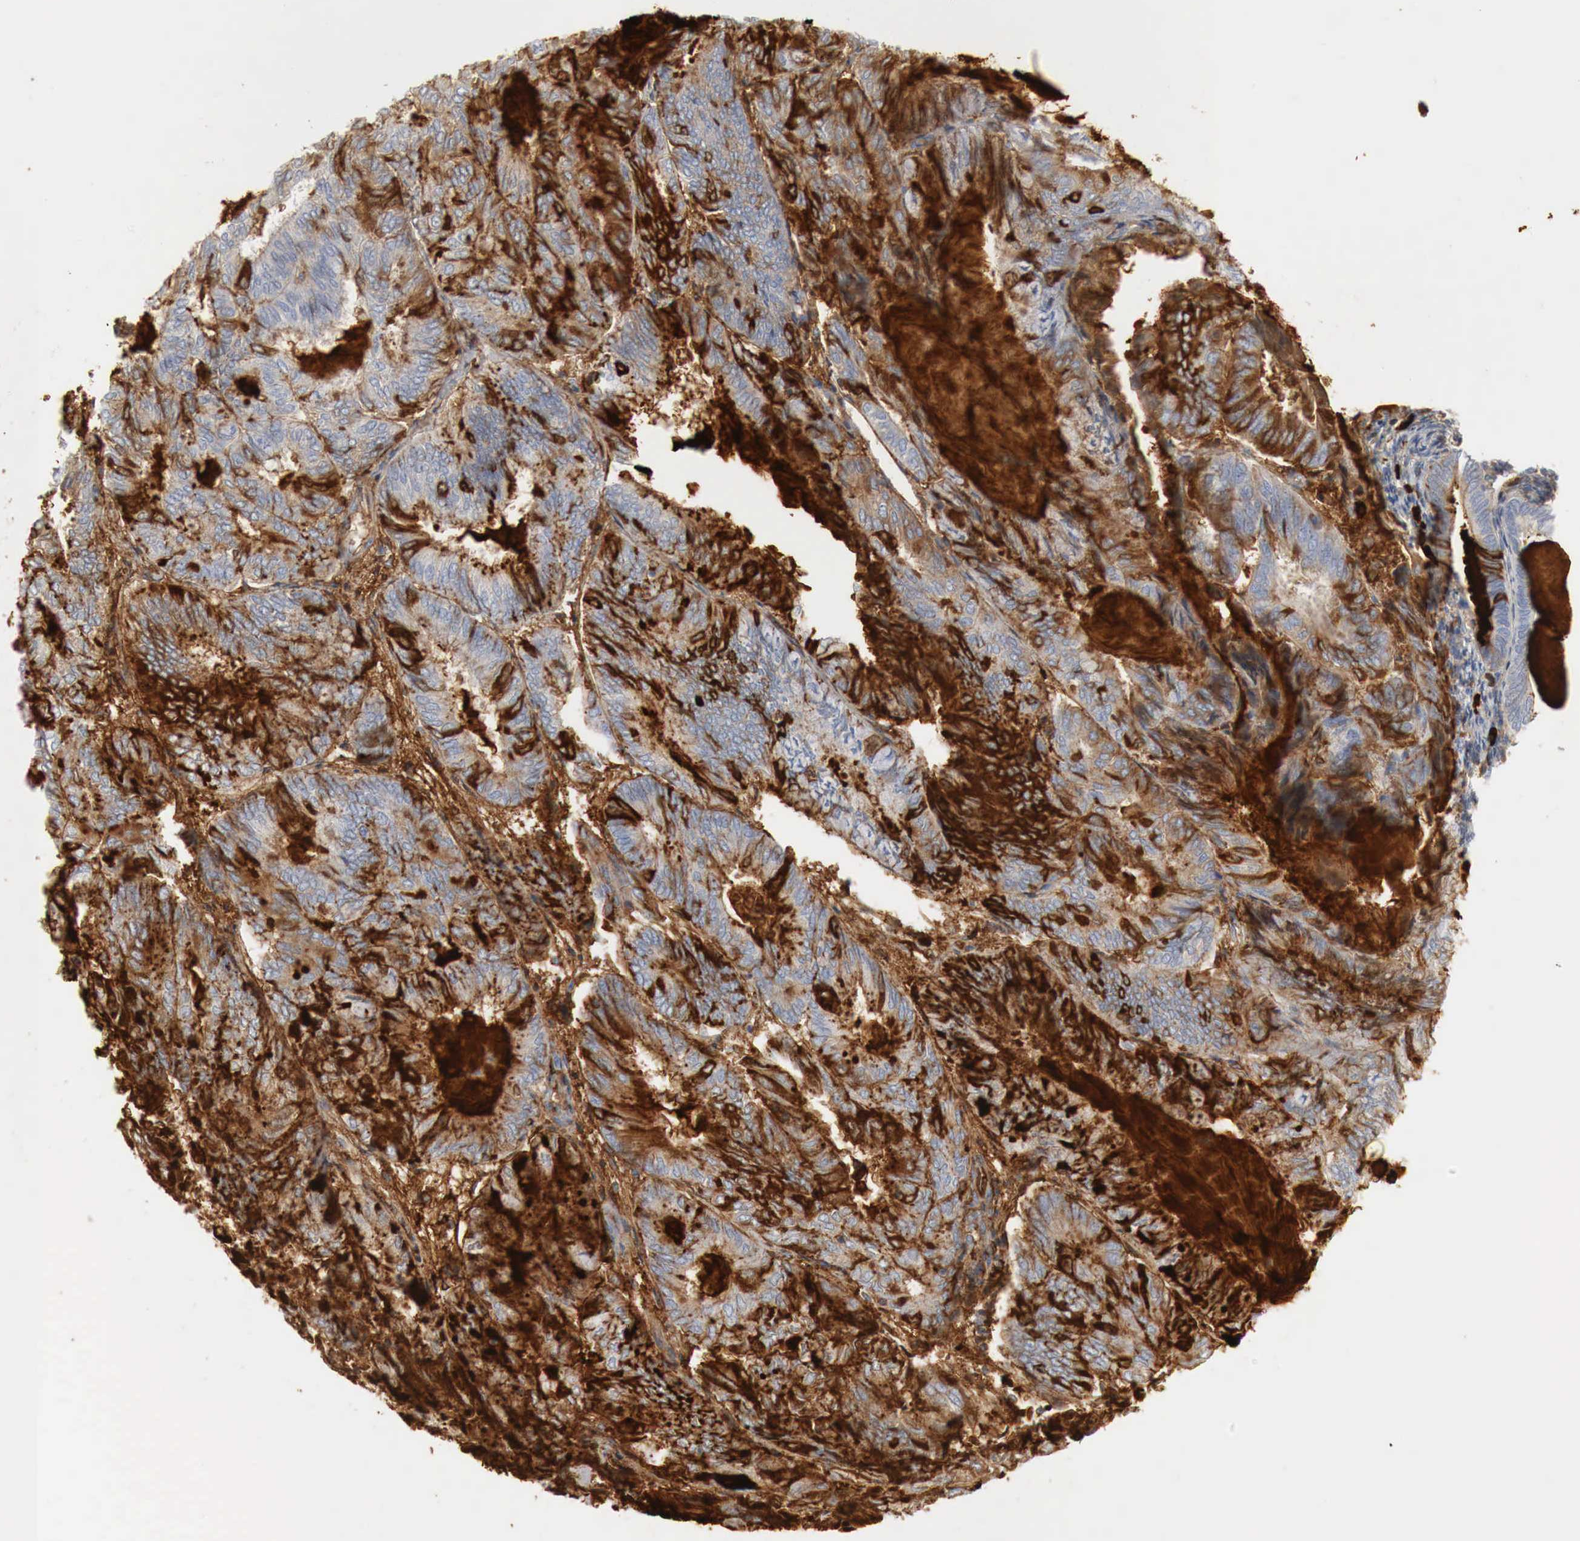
{"staining": {"intensity": "moderate", "quantity": "25%-75%", "location": "cytoplasmic/membranous"}, "tissue": "endometrial cancer", "cell_type": "Tumor cells", "image_type": "cancer", "snomed": [{"axis": "morphology", "description": "Adenocarcinoma, NOS"}, {"axis": "topography", "description": "Endometrium"}], "caption": "Moderate cytoplasmic/membranous protein expression is identified in about 25%-75% of tumor cells in adenocarcinoma (endometrial). (brown staining indicates protein expression, while blue staining denotes nuclei).", "gene": "IGLC3", "patient": {"sex": "female", "age": 59}}